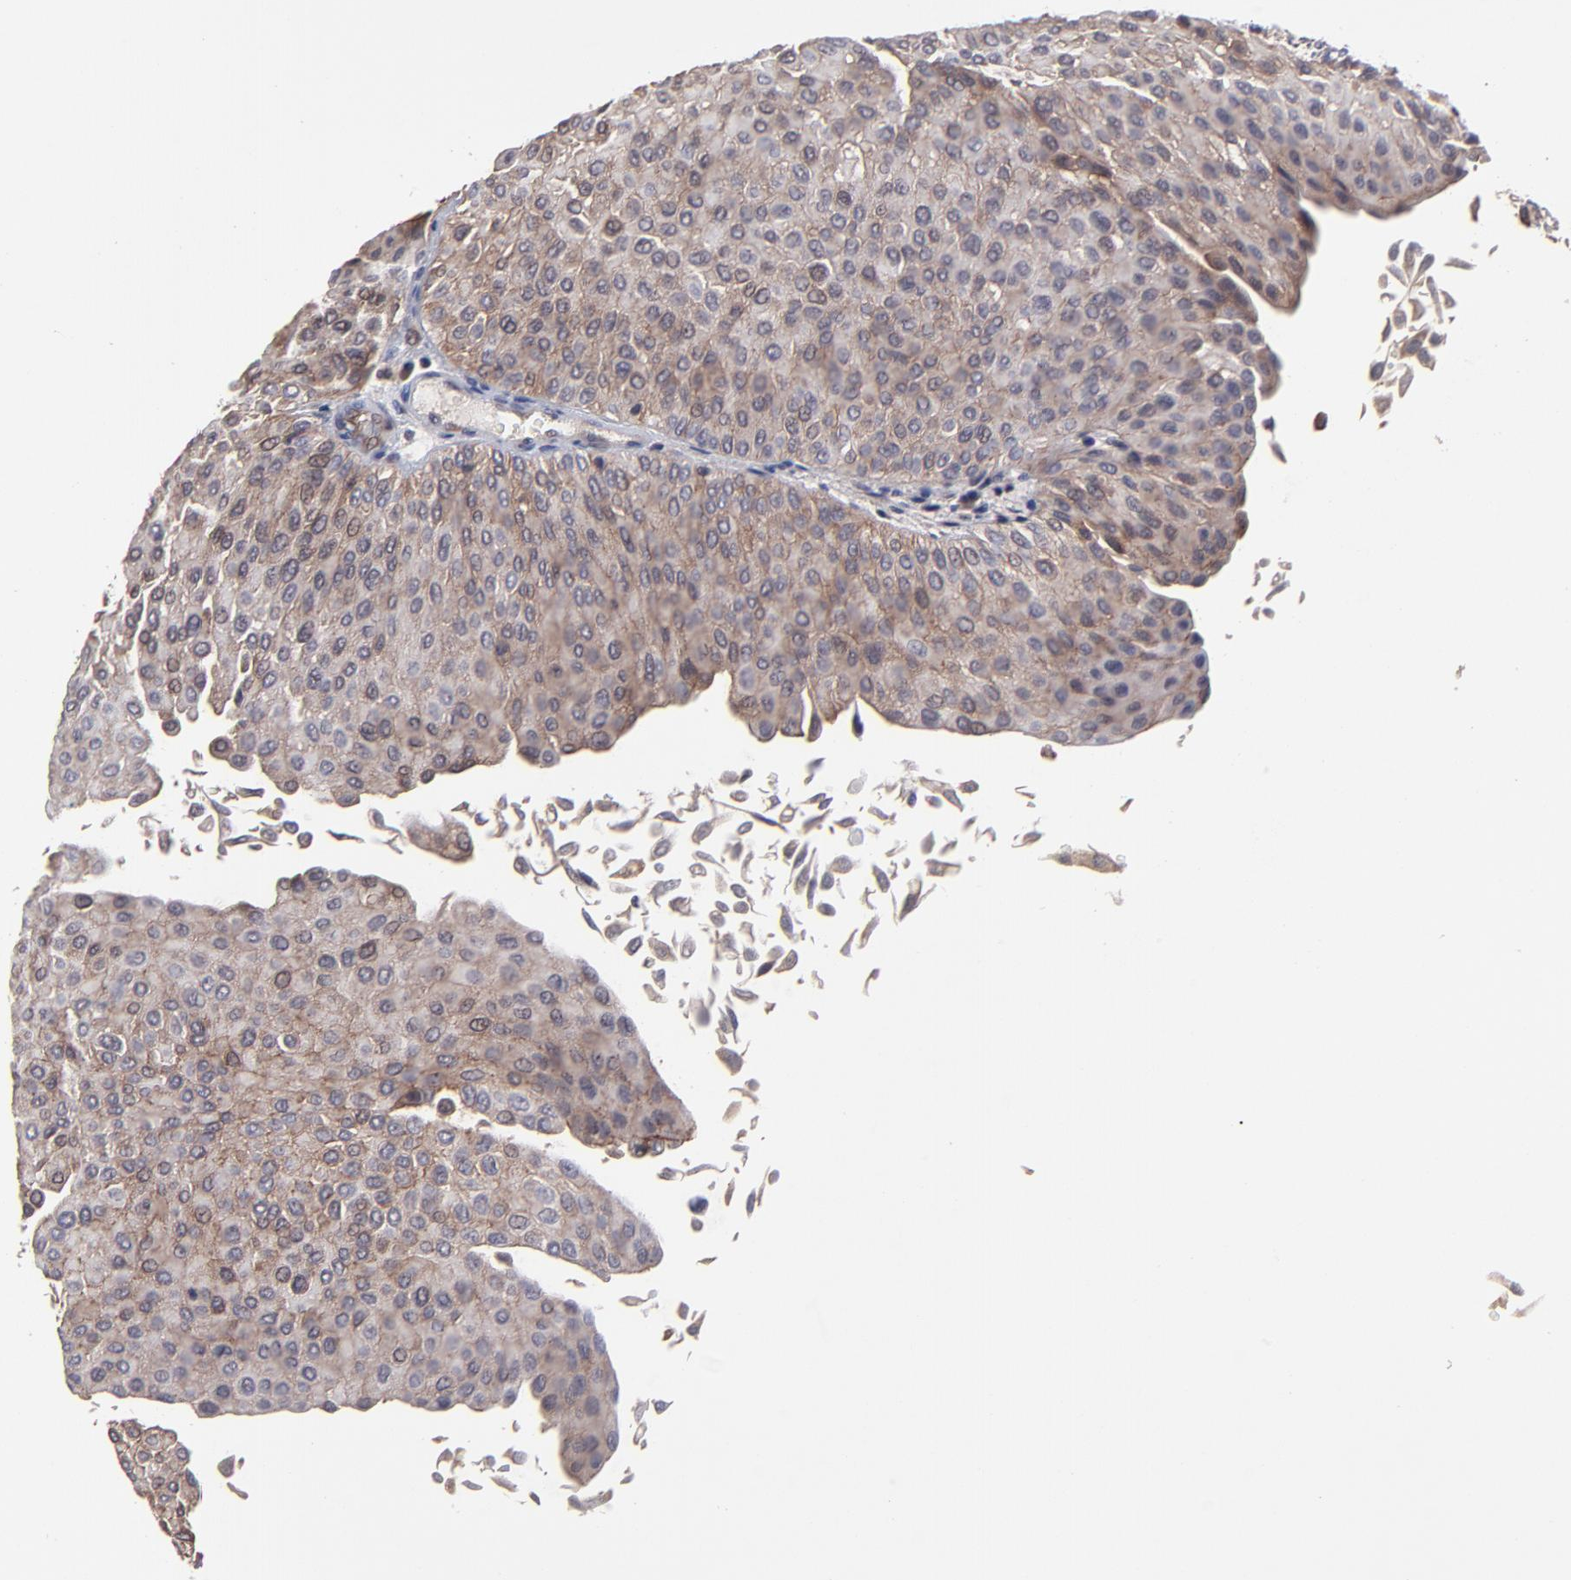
{"staining": {"intensity": "moderate", "quantity": ">75%", "location": "cytoplasmic/membranous"}, "tissue": "urothelial cancer", "cell_type": "Tumor cells", "image_type": "cancer", "snomed": [{"axis": "morphology", "description": "Urothelial carcinoma, Low grade"}, {"axis": "topography", "description": "Urinary bladder"}], "caption": "This photomicrograph exhibits immunohistochemistry staining of human urothelial carcinoma (low-grade), with medium moderate cytoplasmic/membranous staining in approximately >75% of tumor cells.", "gene": "ZNF780B", "patient": {"sex": "male", "age": 64}}